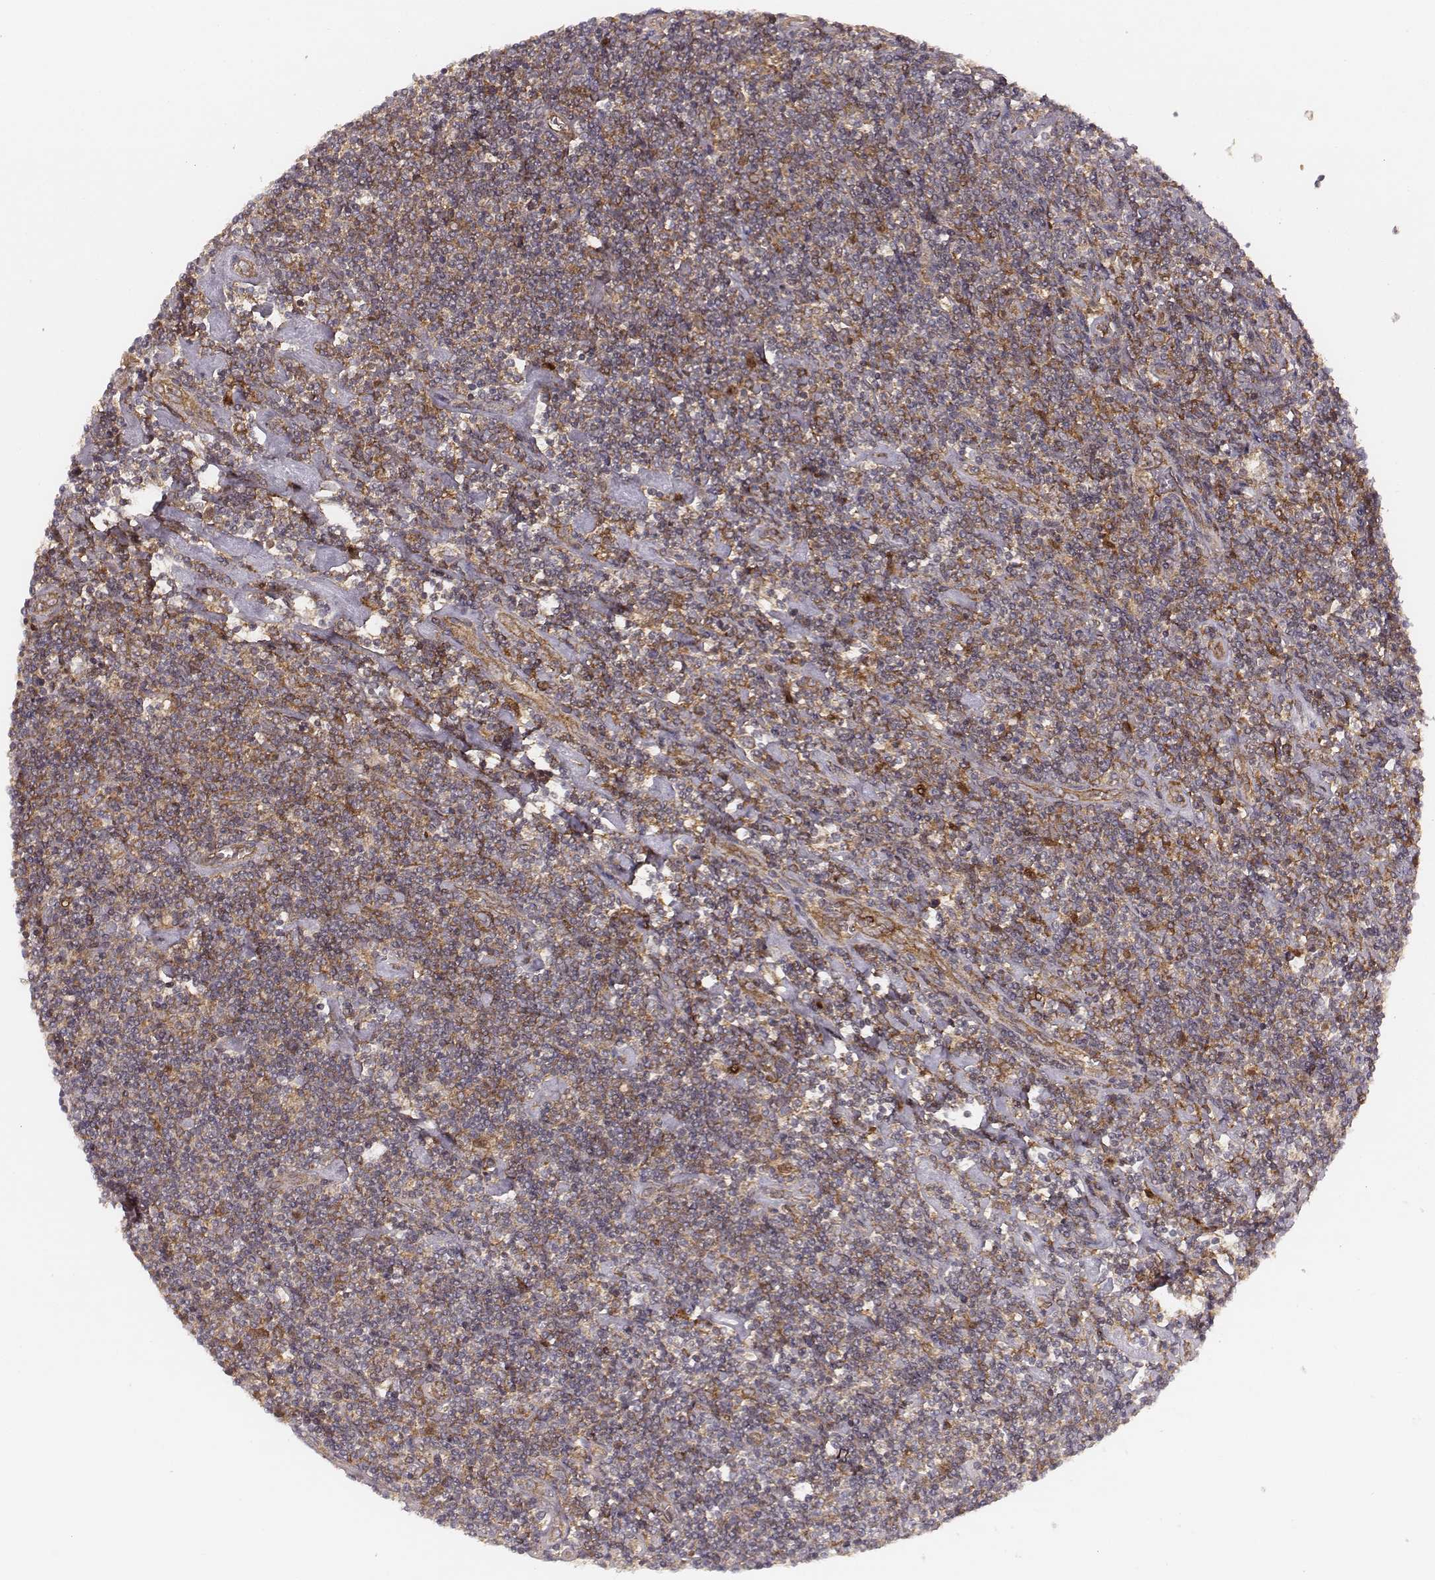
{"staining": {"intensity": "strong", "quantity": ">75%", "location": "cytoplasmic/membranous"}, "tissue": "lymphoma", "cell_type": "Tumor cells", "image_type": "cancer", "snomed": [{"axis": "morphology", "description": "Hodgkin's disease, NOS"}, {"axis": "topography", "description": "Lymph node"}], "caption": "Hodgkin's disease stained with DAB (3,3'-diaminobenzidine) immunohistochemistry (IHC) exhibits high levels of strong cytoplasmic/membranous staining in about >75% of tumor cells. (Stains: DAB in brown, nuclei in blue, Microscopy: brightfield microscopy at high magnification).", "gene": "VPS26A", "patient": {"sex": "male", "age": 40}}